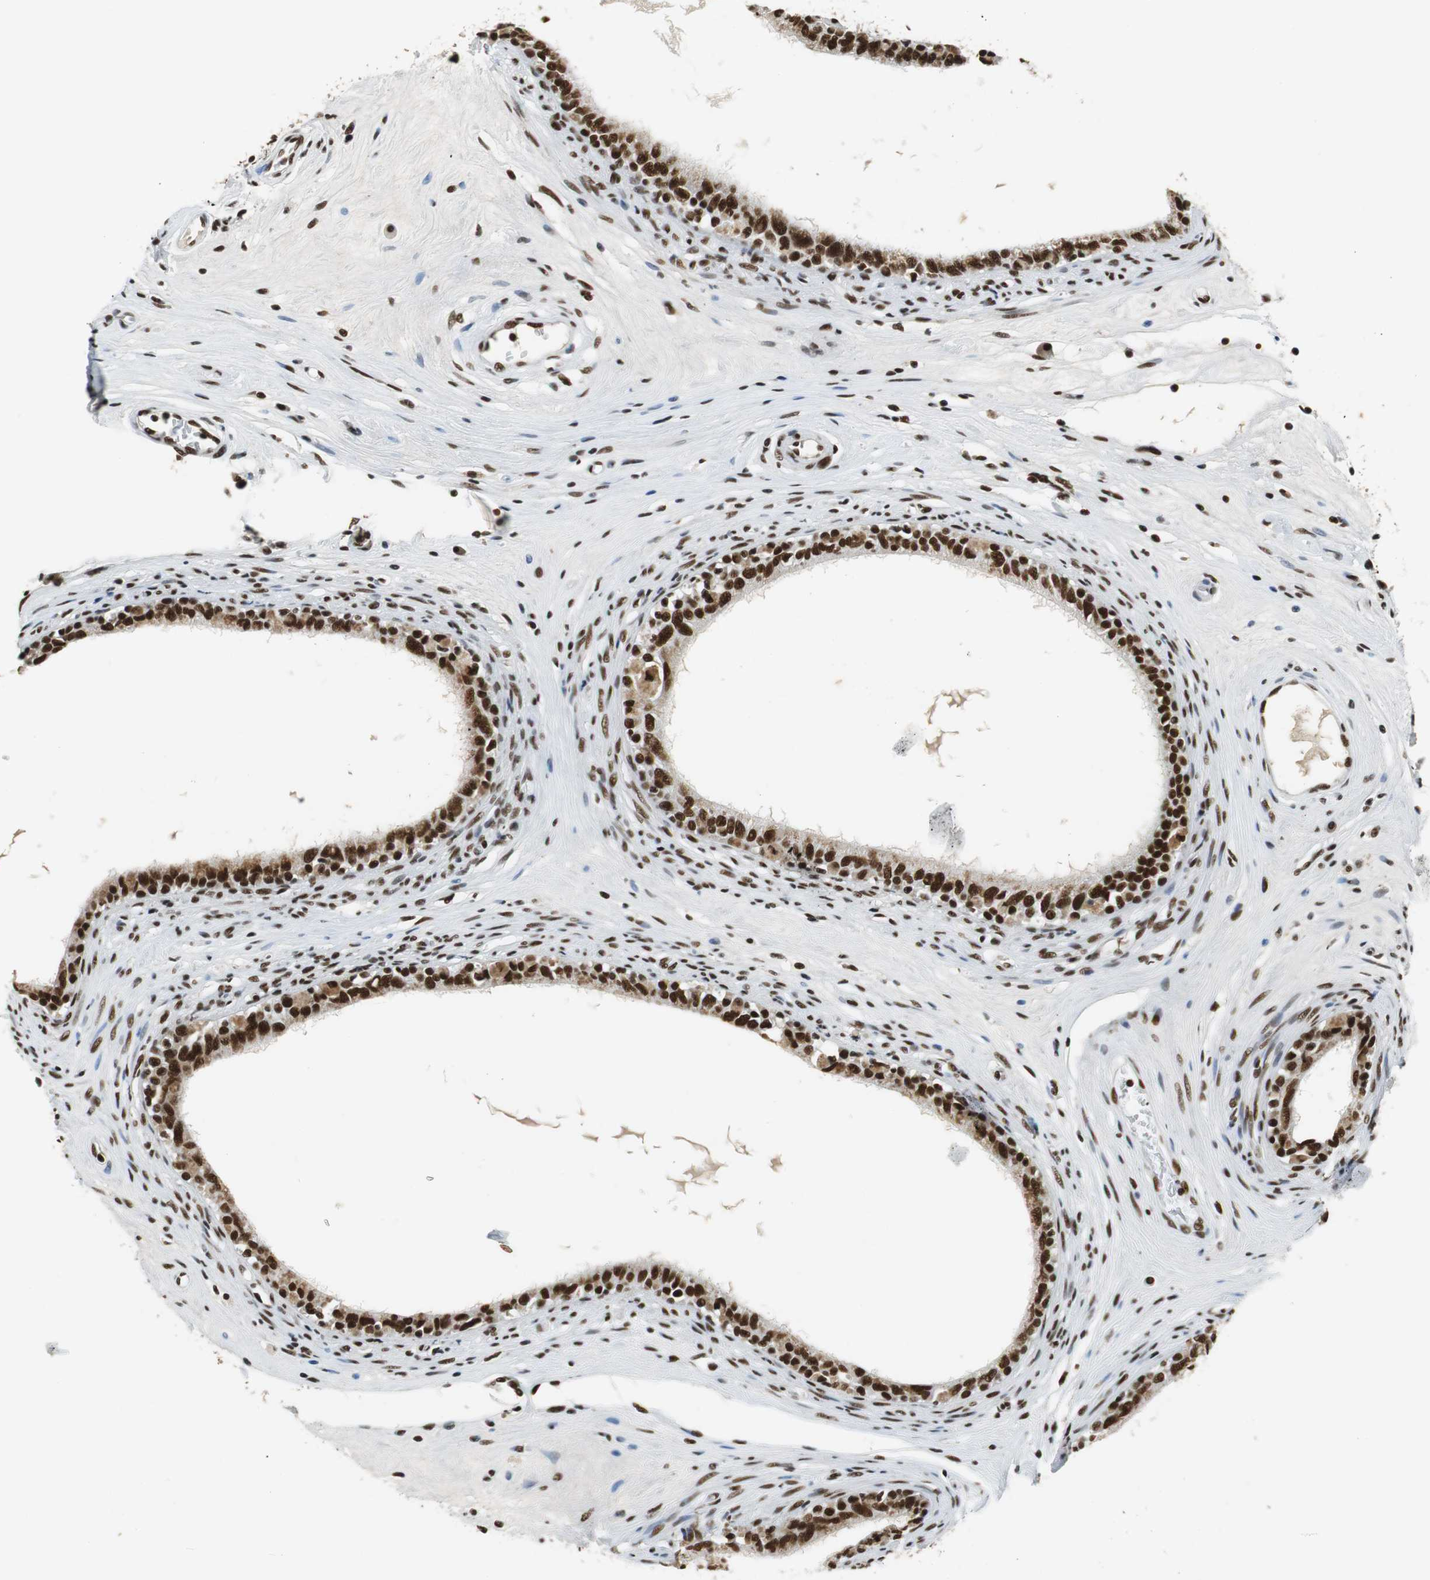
{"staining": {"intensity": "strong", "quantity": ">75%", "location": "cytoplasmic/membranous,nuclear"}, "tissue": "epididymis", "cell_type": "Glandular cells", "image_type": "normal", "snomed": [{"axis": "morphology", "description": "Normal tissue, NOS"}, {"axis": "morphology", "description": "Inflammation, NOS"}, {"axis": "topography", "description": "Epididymis"}], "caption": "IHC micrograph of normal epididymis stained for a protein (brown), which exhibits high levels of strong cytoplasmic/membranous,nuclear positivity in about >75% of glandular cells.", "gene": "PRKDC", "patient": {"sex": "male", "age": 84}}